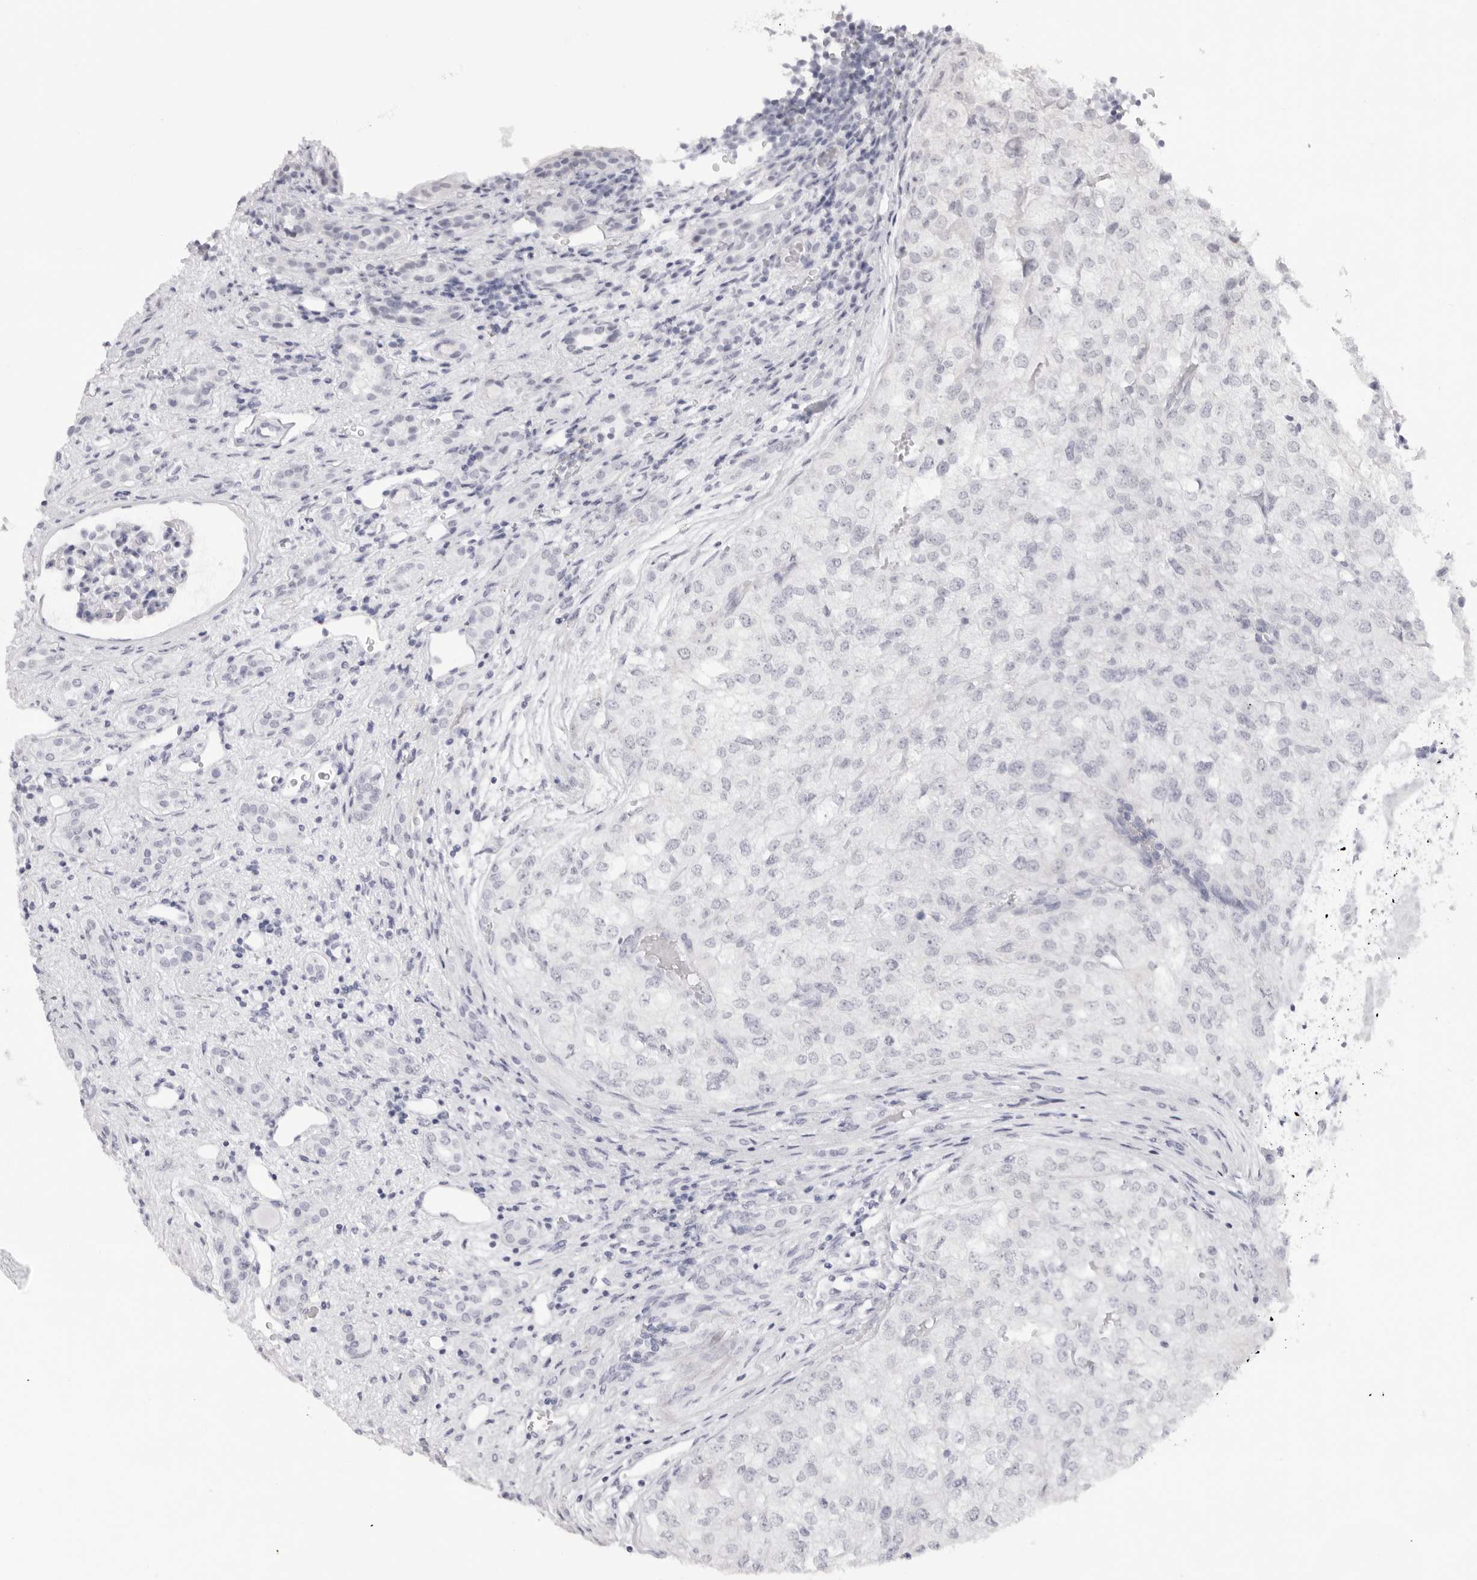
{"staining": {"intensity": "negative", "quantity": "none", "location": "none"}, "tissue": "renal cancer", "cell_type": "Tumor cells", "image_type": "cancer", "snomed": [{"axis": "morphology", "description": "Adenocarcinoma, NOS"}, {"axis": "topography", "description": "Kidney"}], "caption": "DAB immunohistochemical staining of renal adenocarcinoma displays no significant staining in tumor cells.", "gene": "KLK12", "patient": {"sex": "female", "age": 54}}